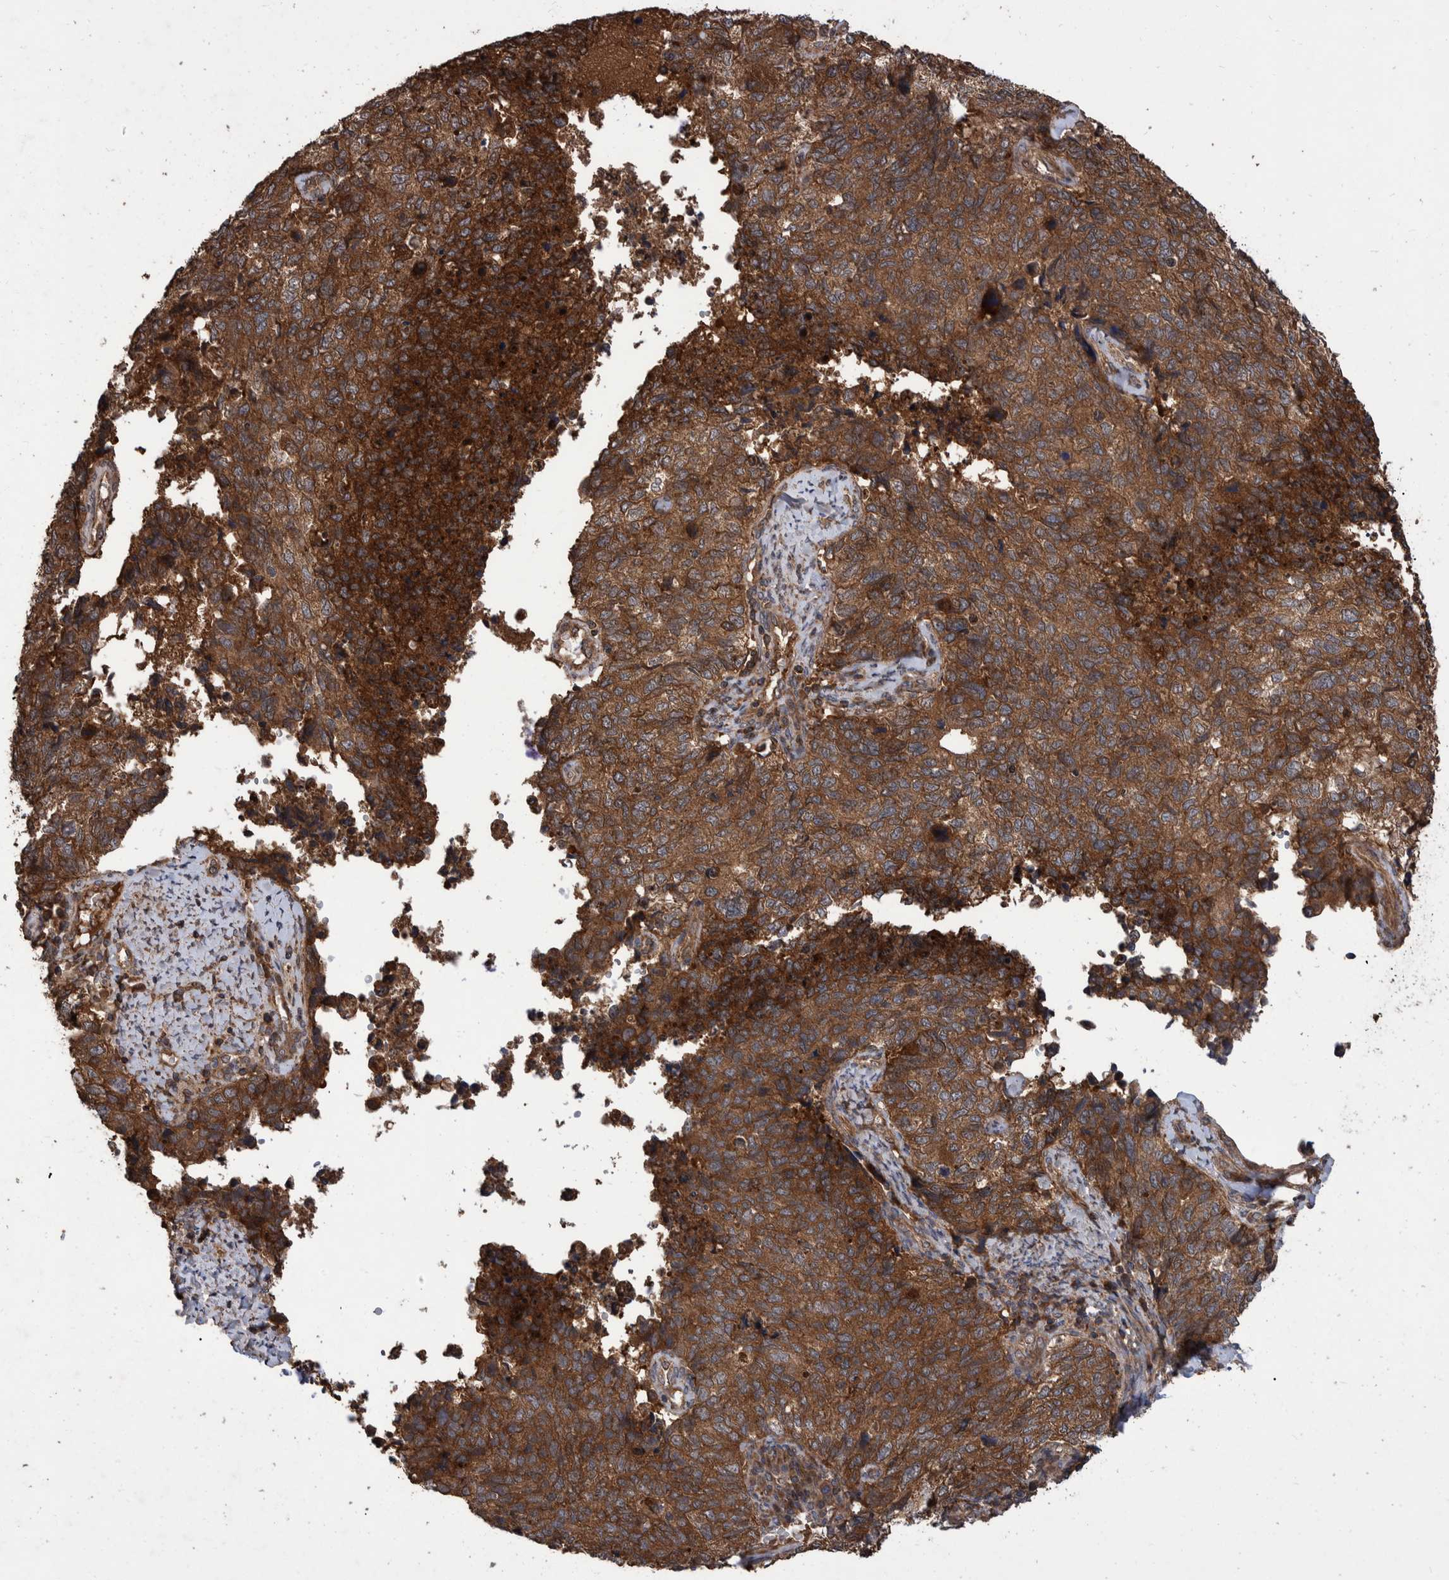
{"staining": {"intensity": "strong", "quantity": ">75%", "location": "cytoplasmic/membranous"}, "tissue": "cervical cancer", "cell_type": "Tumor cells", "image_type": "cancer", "snomed": [{"axis": "morphology", "description": "Squamous cell carcinoma, NOS"}, {"axis": "topography", "description": "Cervix"}], "caption": "Tumor cells show high levels of strong cytoplasmic/membranous staining in approximately >75% of cells in human cervical cancer (squamous cell carcinoma).", "gene": "VBP1", "patient": {"sex": "female", "age": 63}}